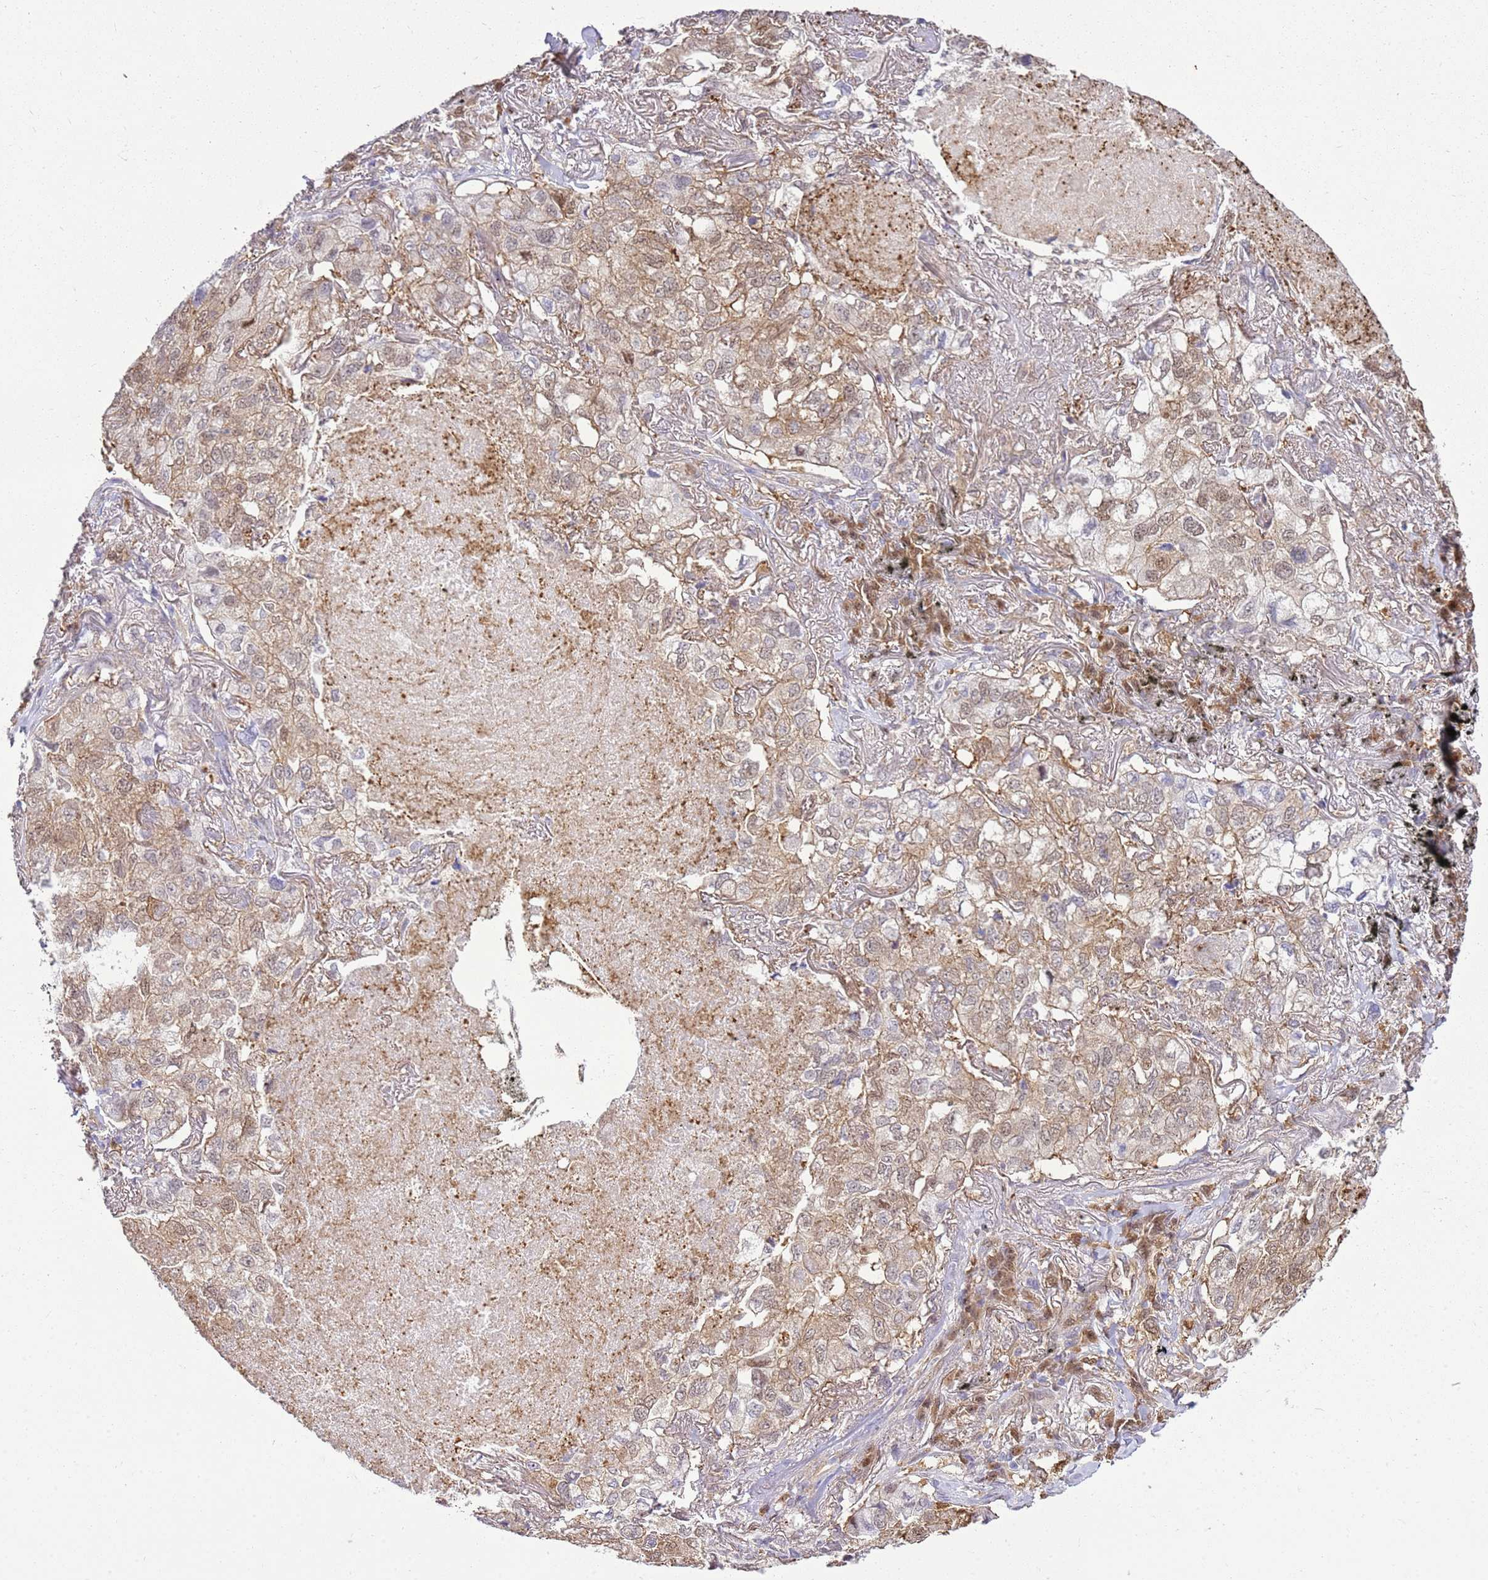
{"staining": {"intensity": "weak", "quantity": "<25%", "location": "cytoplasmic/membranous,nuclear"}, "tissue": "lung cancer", "cell_type": "Tumor cells", "image_type": "cancer", "snomed": [{"axis": "morphology", "description": "Adenocarcinoma, NOS"}, {"axis": "topography", "description": "Lung"}], "caption": "The photomicrograph reveals no staining of tumor cells in lung cancer. The staining was performed using DAB (3,3'-diaminobenzidine) to visualize the protein expression in brown, while the nuclei were stained in blue with hematoxylin (Magnification: 20x).", "gene": "YWHAE", "patient": {"sex": "male", "age": 65}}